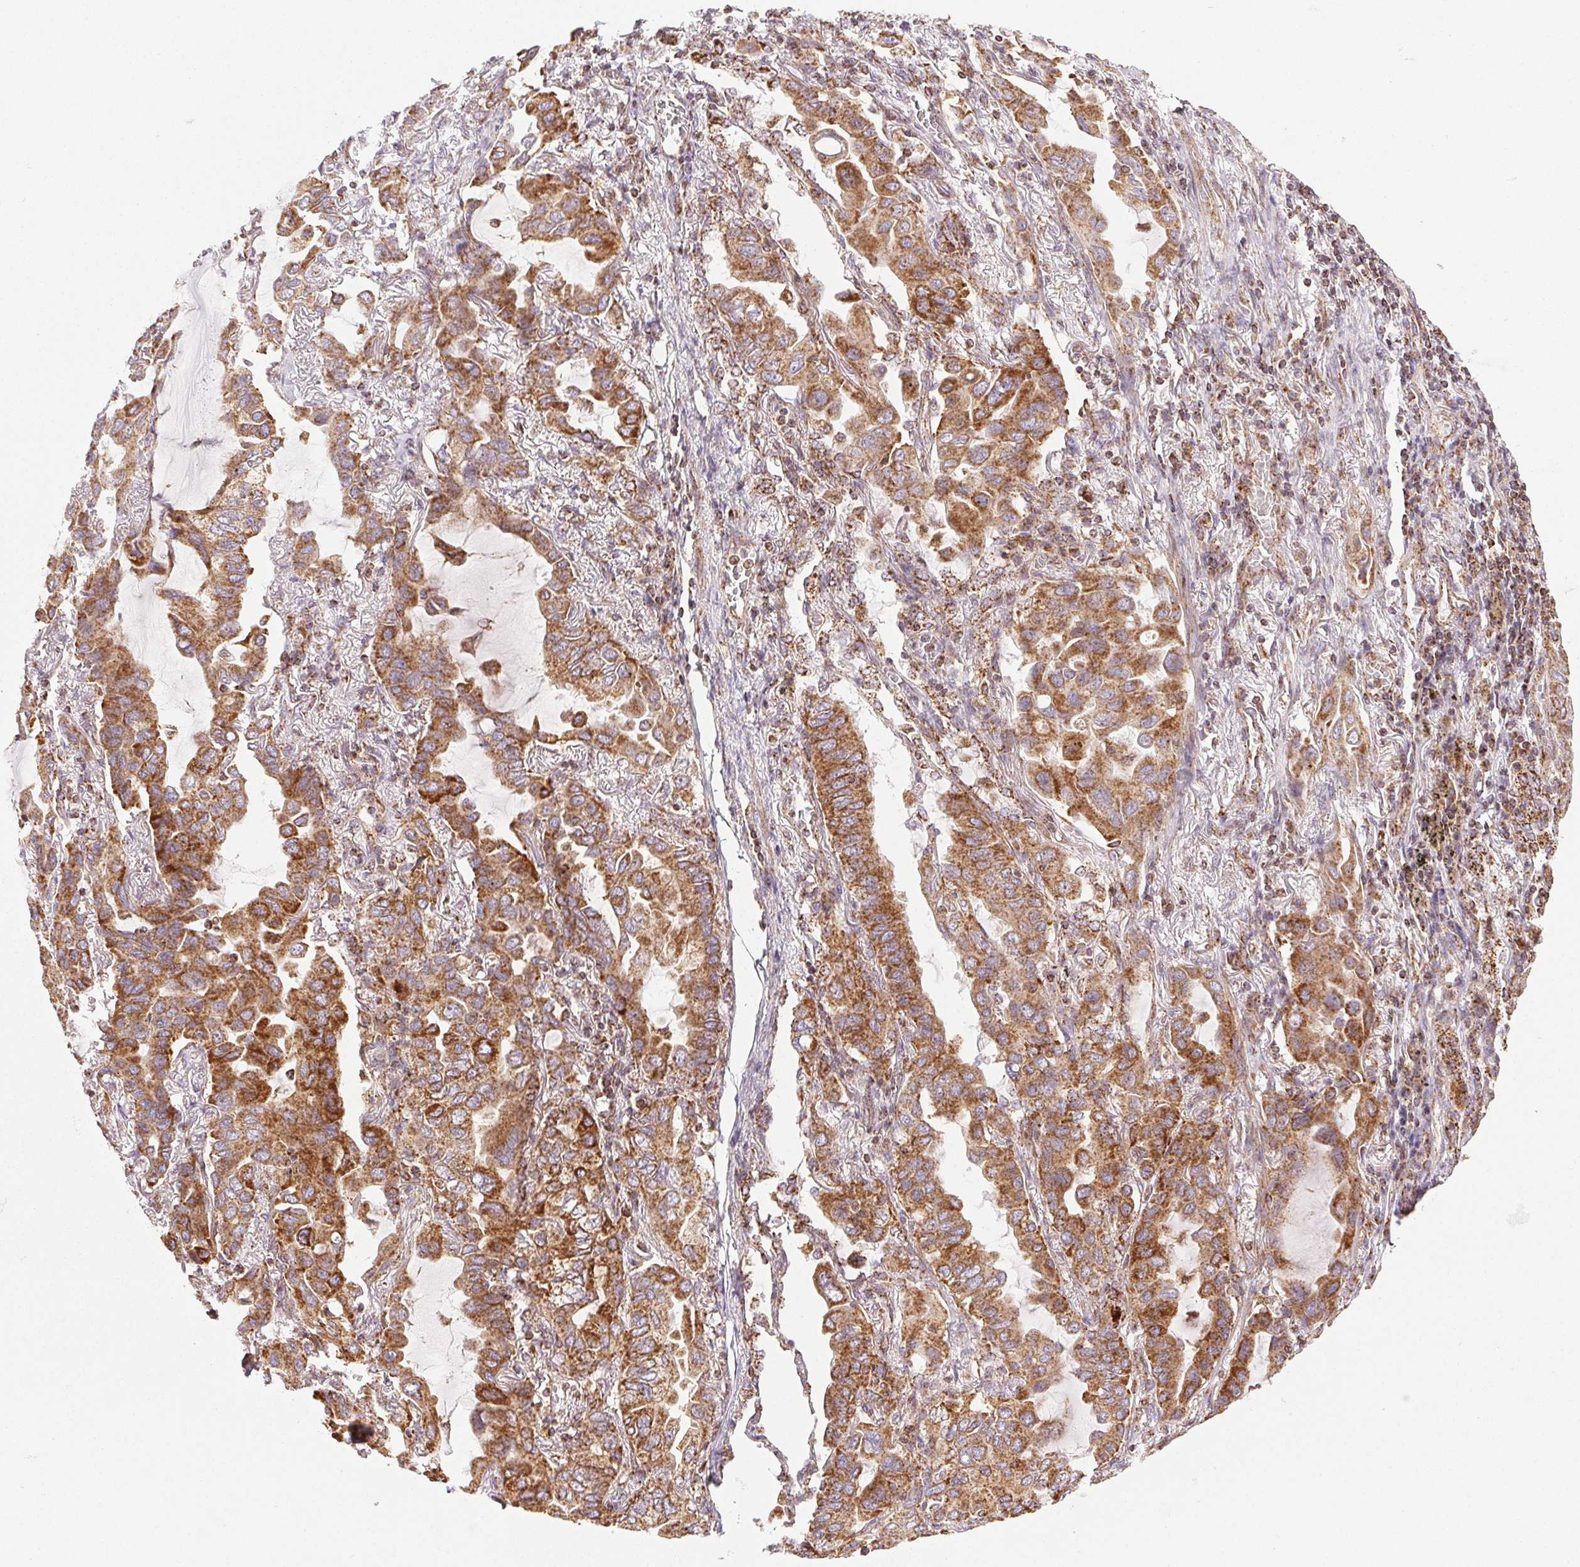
{"staining": {"intensity": "strong", "quantity": ">75%", "location": "cytoplasmic/membranous"}, "tissue": "lung cancer", "cell_type": "Tumor cells", "image_type": "cancer", "snomed": [{"axis": "morphology", "description": "Adenocarcinoma, NOS"}, {"axis": "topography", "description": "Lung"}], "caption": "The photomicrograph demonstrates staining of lung cancer, revealing strong cytoplasmic/membranous protein positivity (brown color) within tumor cells. (Stains: DAB in brown, nuclei in blue, Microscopy: brightfield microscopy at high magnification).", "gene": "CLPB", "patient": {"sex": "male", "age": 64}}